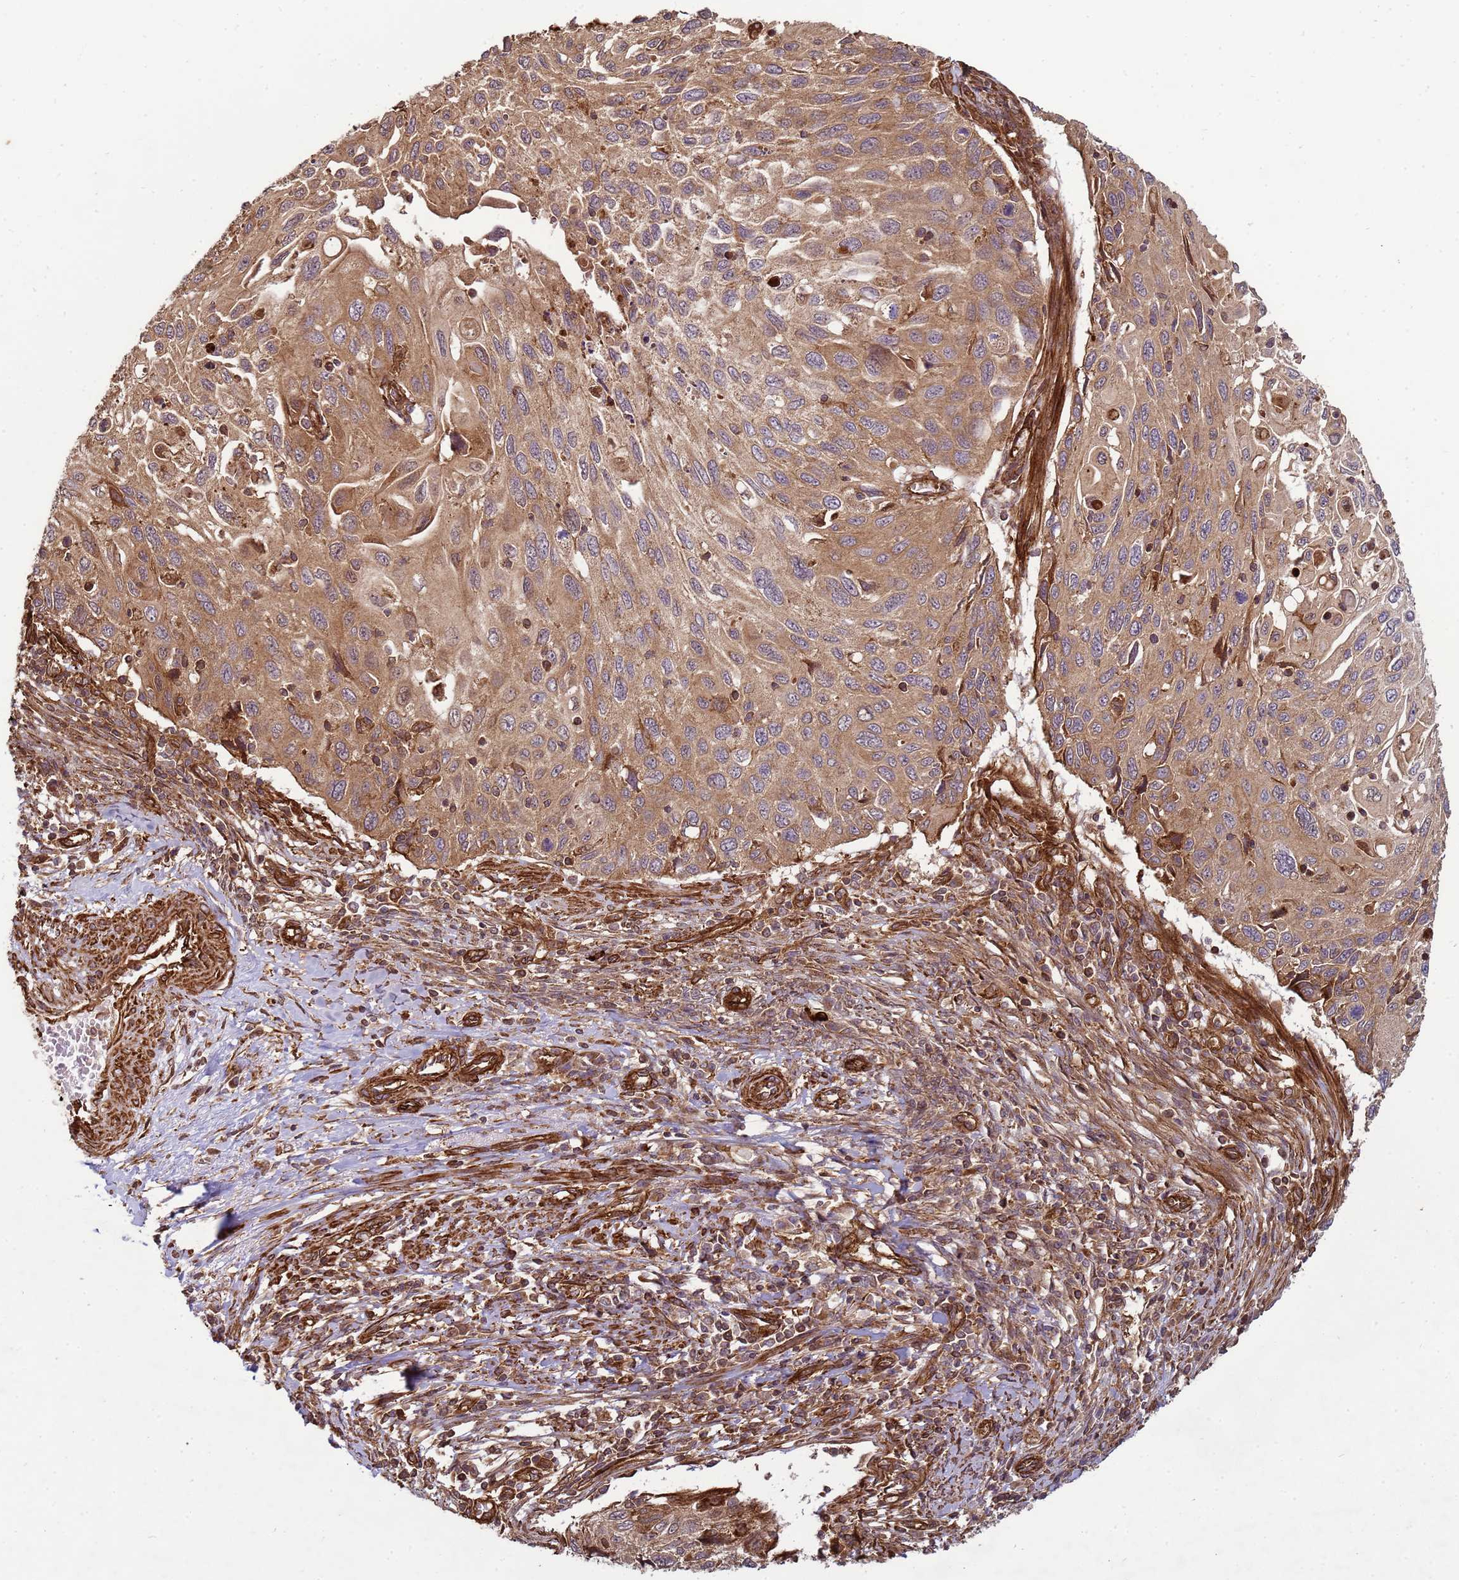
{"staining": {"intensity": "moderate", "quantity": ">75%", "location": "cytoplasmic/membranous"}, "tissue": "cervical cancer", "cell_type": "Tumor cells", "image_type": "cancer", "snomed": [{"axis": "morphology", "description": "Squamous cell carcinoma, NOS"}, {"axis": "topography", "description": "Cervix"}], "caption": "IHC histopathology image of neoplastic tissue: human cervical cancer stained using IHC exhibits medium levels of moderate protein expression localized specifically in the cytoplasmic/membranous of tumor cells, appearing as a cytoplasmic/membranous brown color.", "gene": "CNOT1", "patient": {"sex": "female", "age": 70}}